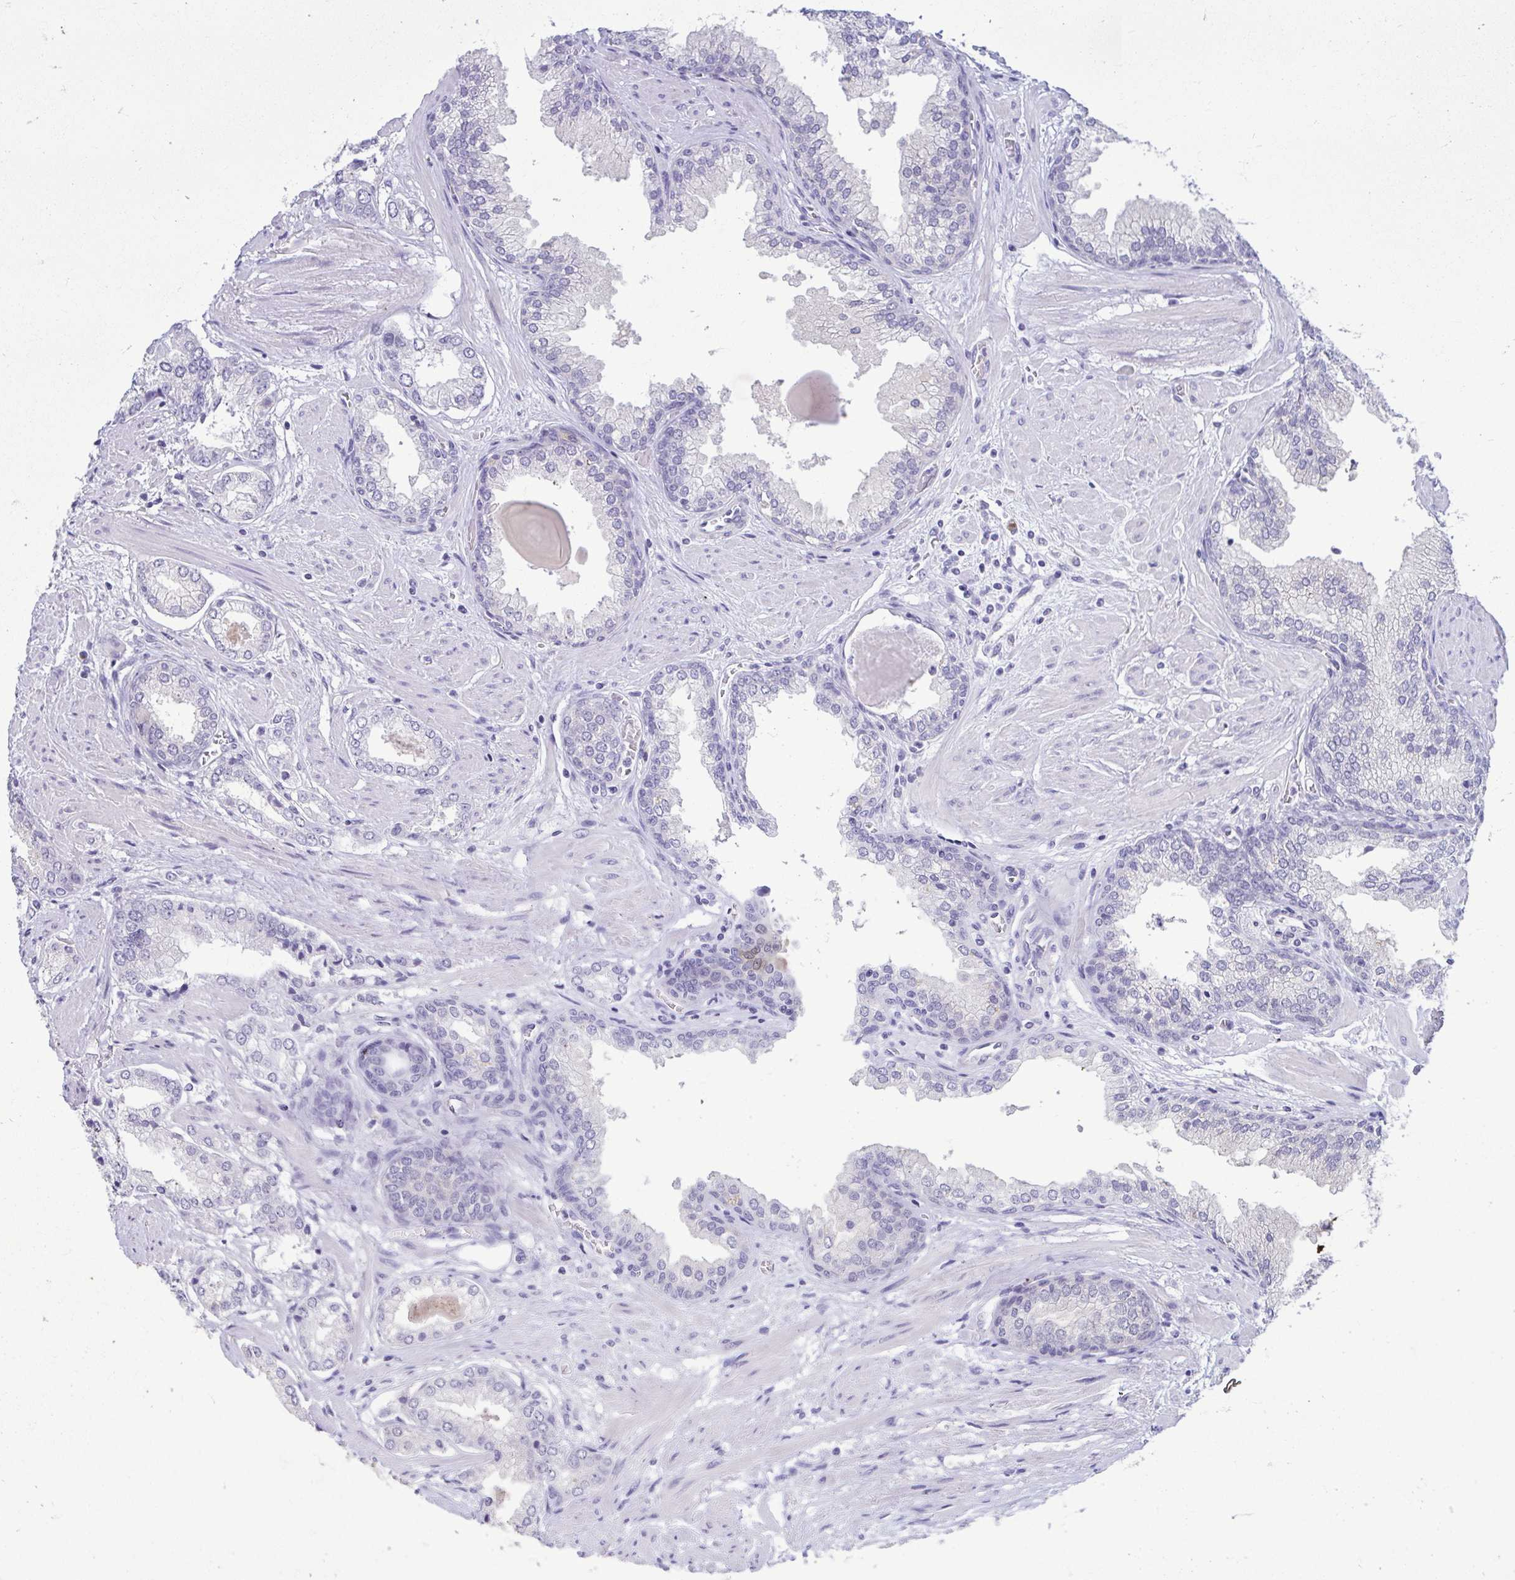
{"staining": {"intensity": "negative", "quantity": "none", "location": "none"}, "tissue": "prostate cancer", "cell_type": "Tumor cells", "image_type": "cancer", "snomed": [{"axis": "morphology", "description": "Adenocarcinoma, Low grade"}, {"axis": "topography", "description": "Prostate"}], "caption": "An image of prostate cancer (low-grade adenocarcinoma) stained for a protein shows no brown staining in tumor cells.", "gene": "SERPINI1", "patient": {"sex": "male", "age": 64}}